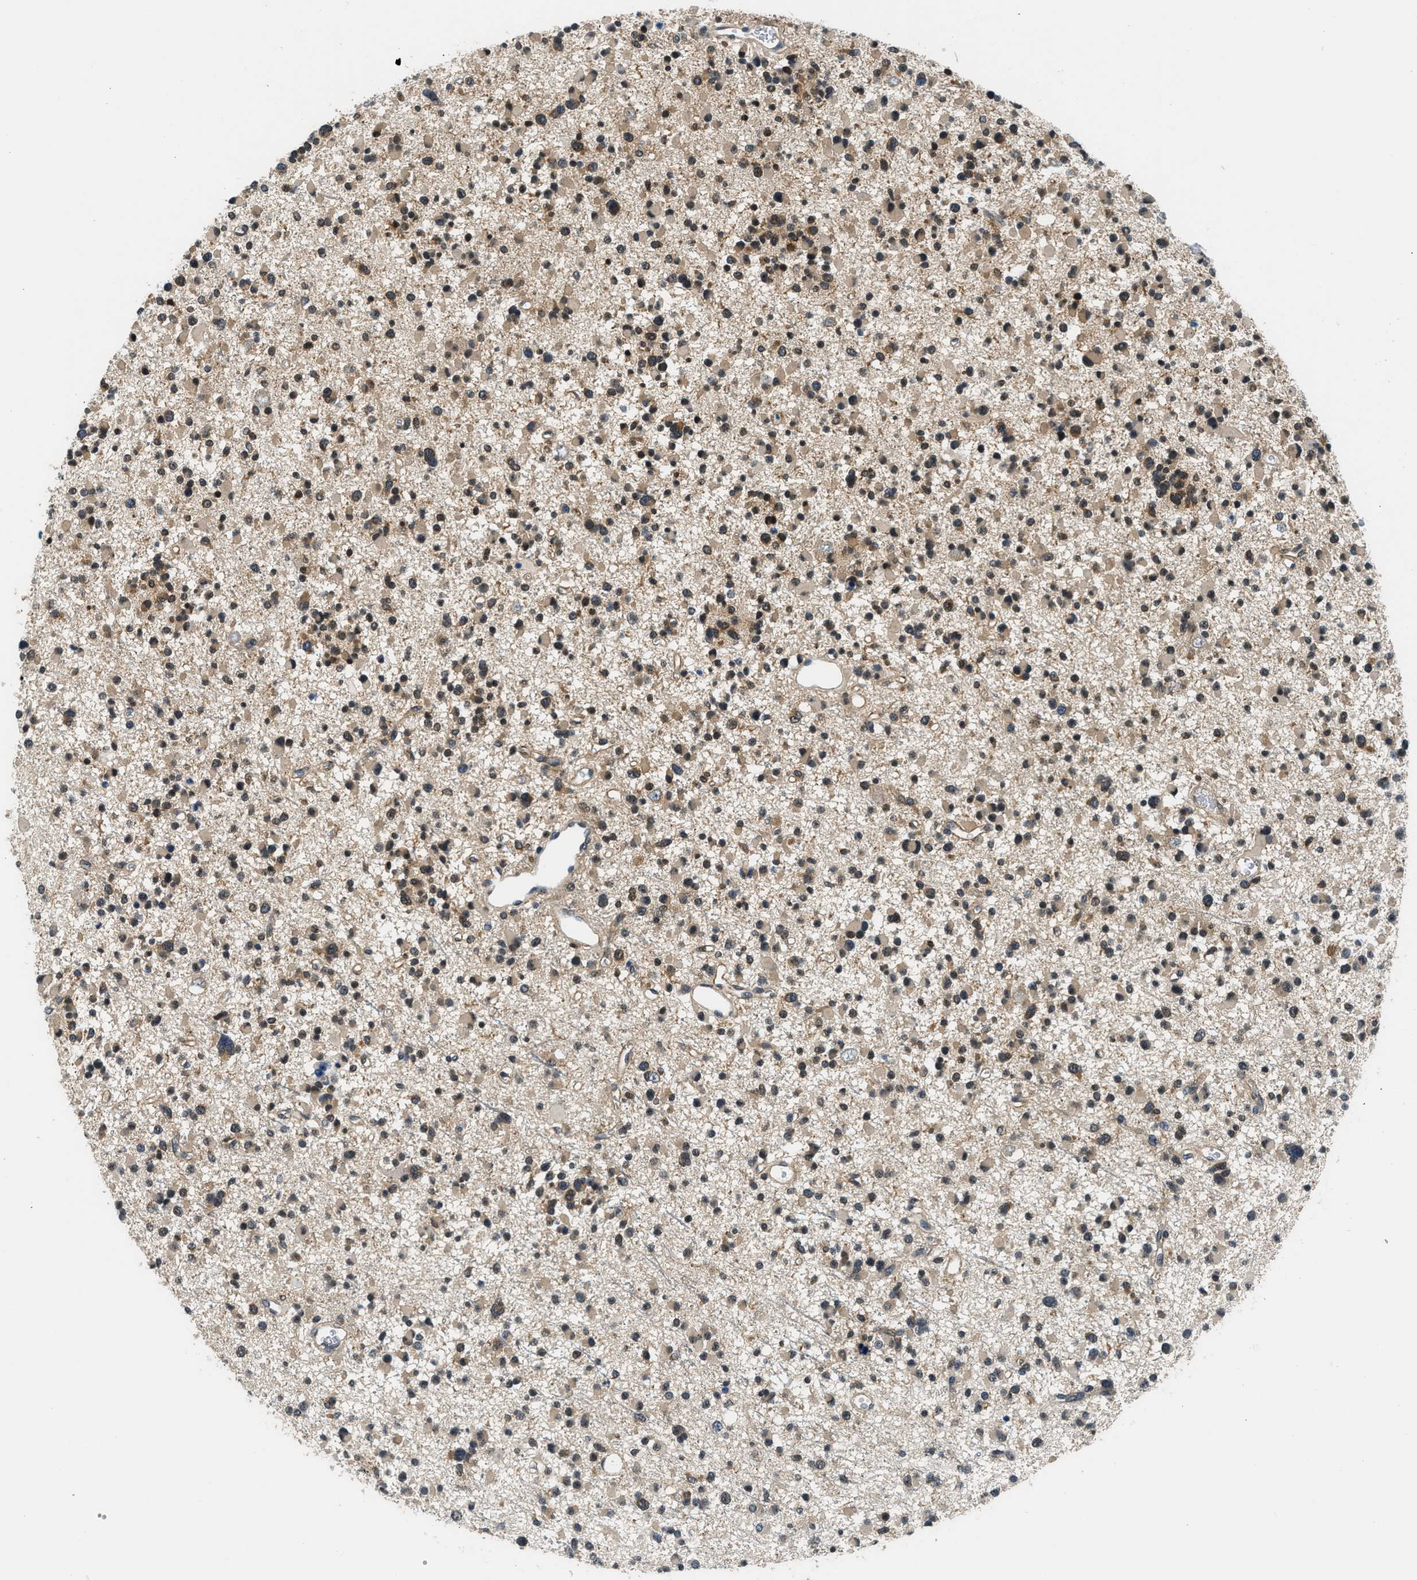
{"staining": {"intensity": "moderate", "quantity": ">75%", "location": "cytoplasmic/membranous,nuclear"}, "tissue": "glioma", "cell_type": "Tumor cells", "image_type": "cancer", "snomed": [{"axis": "morphology", "description": "Glioma, malignant, Low grade"}, {"axis": "topography", "description": "Brain"}], "caption": "This photomicrograph shows IHC staining of malignant glioma (low-grade), with medium moderate cytoplasmic/membranous and nuclear expression in approximately >75% of tumor cells.", "gene": "MTMR1", "patient": {"sex": "female", "age": 22}}